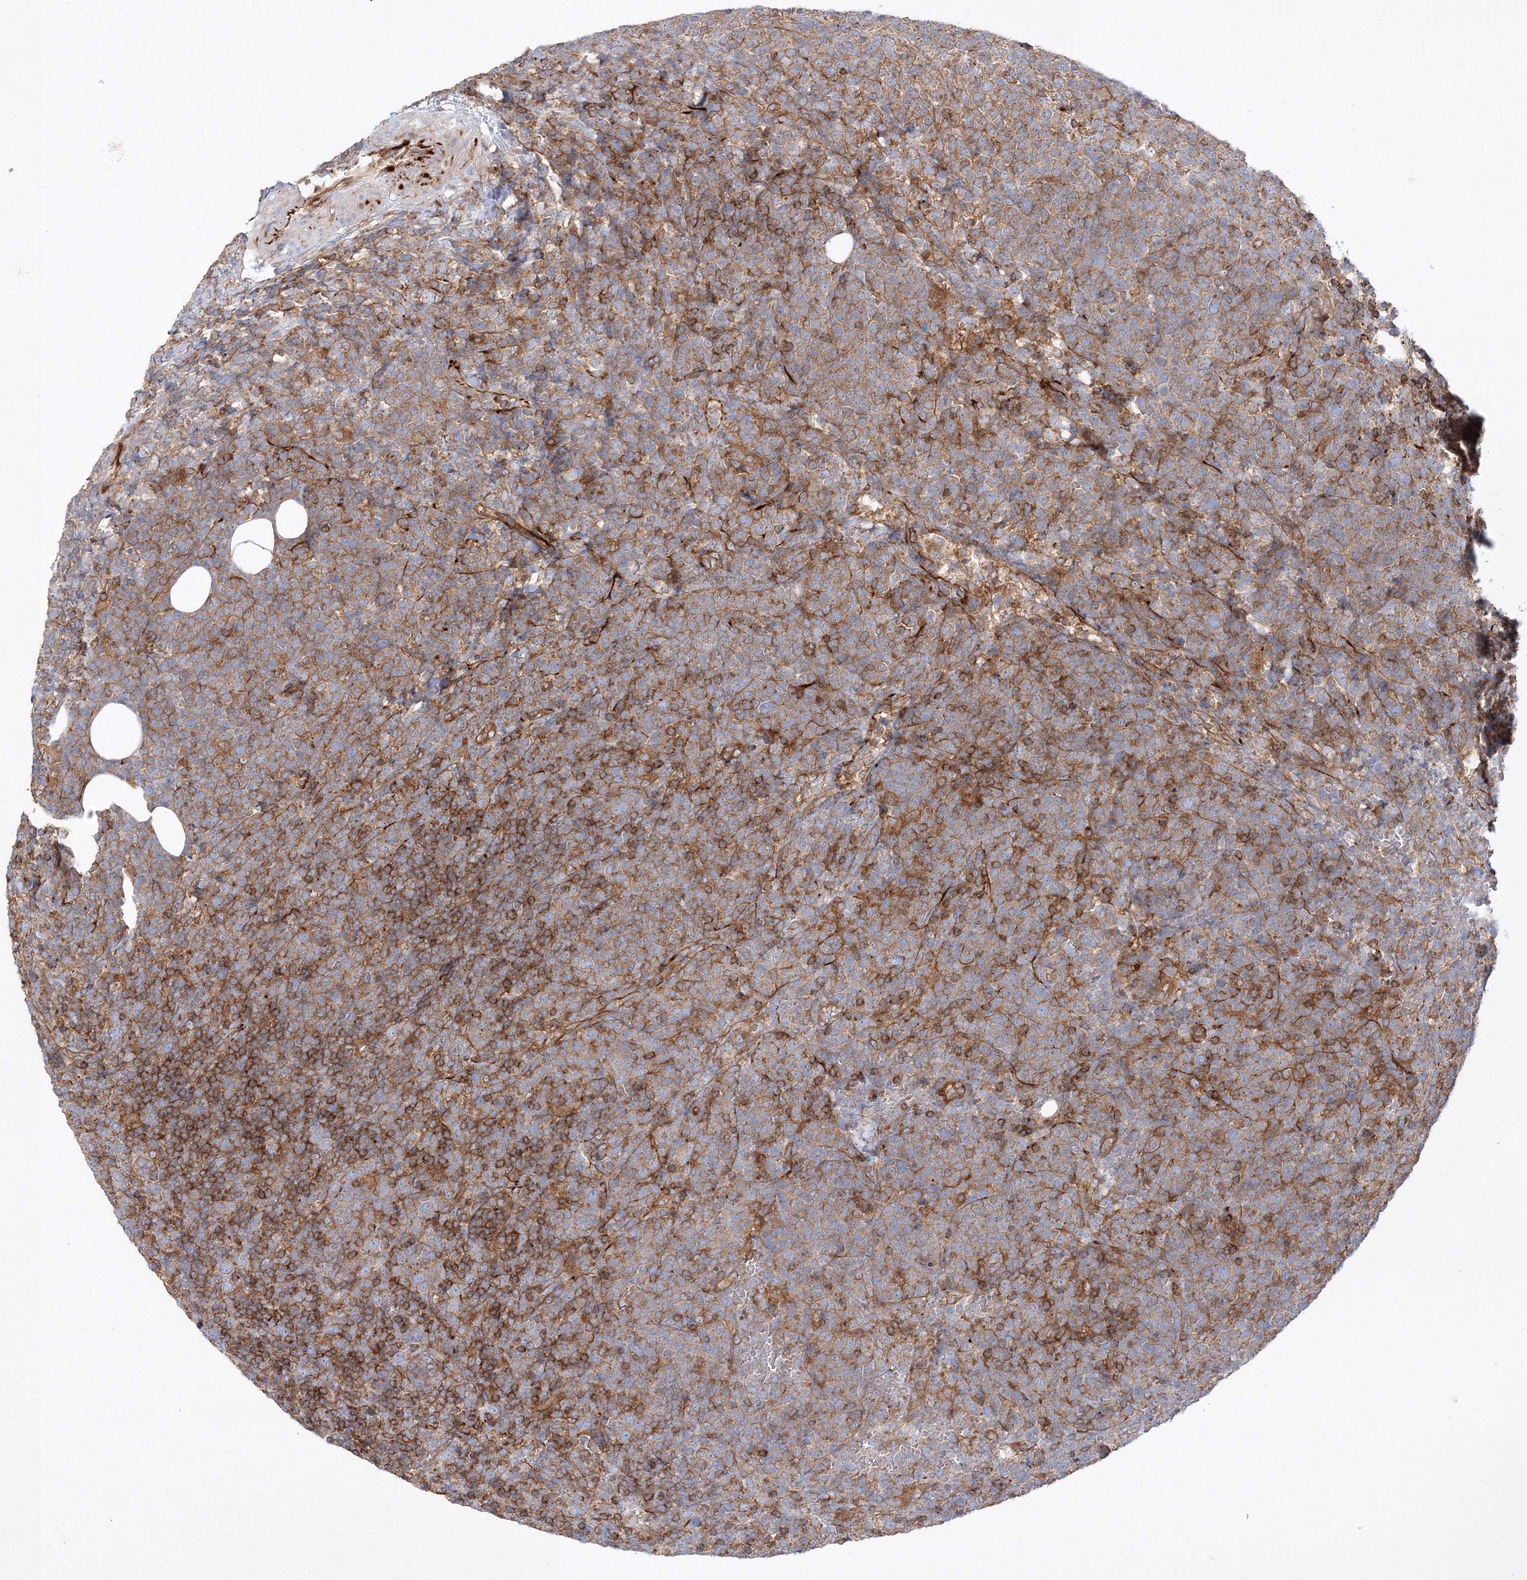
{"staining": {"intensity": "strong", "quantity": ">75%", "location": "cytoplasmic/membranous"}, "tissue": "lymphoma", "cell_type": "Tumor cells", "image_type": "cancer", "snomed": [{"axis": "morphology", "description": "Malignant lymphoma, non-Hodgkin's type, High grade"}, {"axis": "topography", "description": "Lymph node"}], "caption": "This histopathology image demonstrates immunohistochemistry staining of human malignant lymphoma, non-Hodgkin's type (high-grade), with high strong cytoplasmic/membranous staining in approximately >75% of tumor cells.", "gene": "WDR37", "patient": {"sex": "male", "age": 61}}